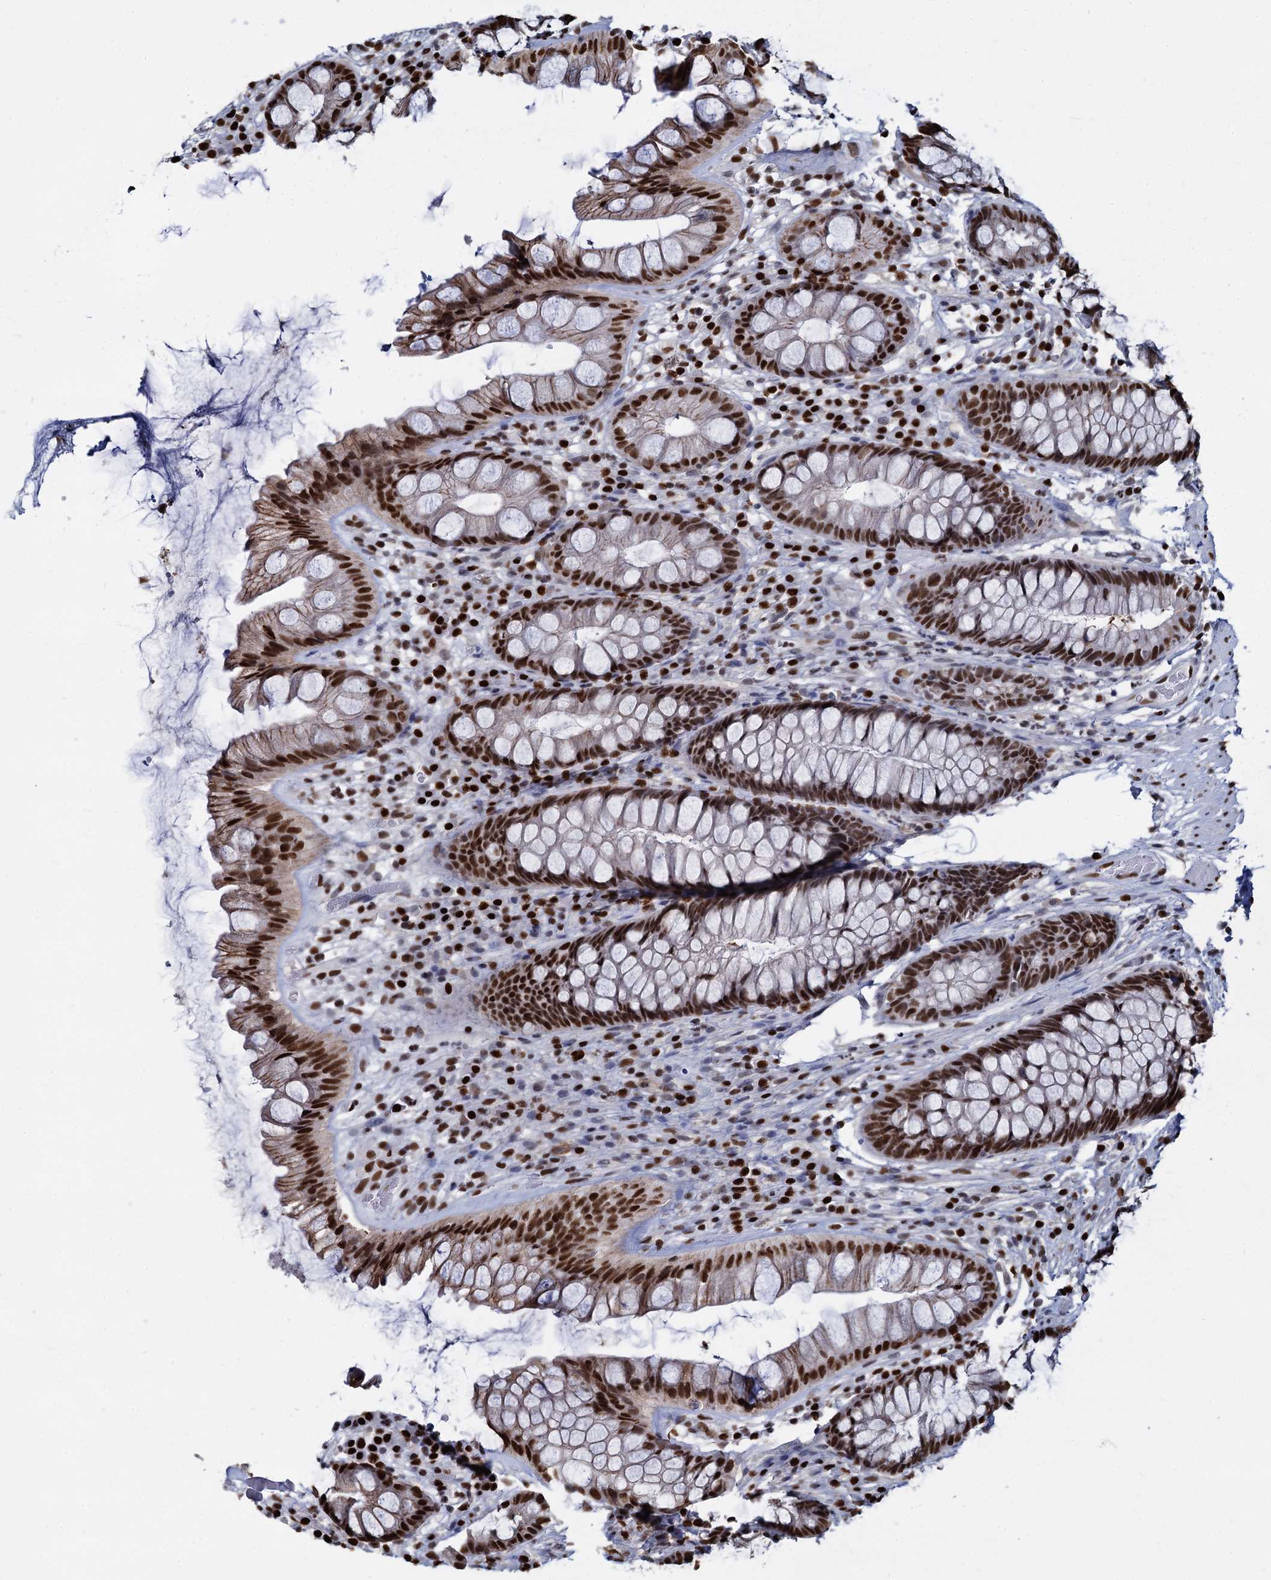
{"staining": {"intensity": "strong", "quantity": ">75%", "location": "nuclear"}, "tissue": "rectum", "cell_type": "Glandular cells", "image_type": "normal", "snomed": [{"axis": "morphology", "description": "Normal tissue, NOS"}, {"axis": "topography", "description": "Rectum"}], "caption": "Immunohistochemical staining of unremarkable rectum shows >75% levels of strong nuclear protein staining in approximately >75% of glandular cells. The staining is performed using DAB brown chromogen to label protein expression. The nuclei are counter-stained blue using hematoxylin.", "gene": "DCPS", "patient": {"sex": "male", "age": 74}}